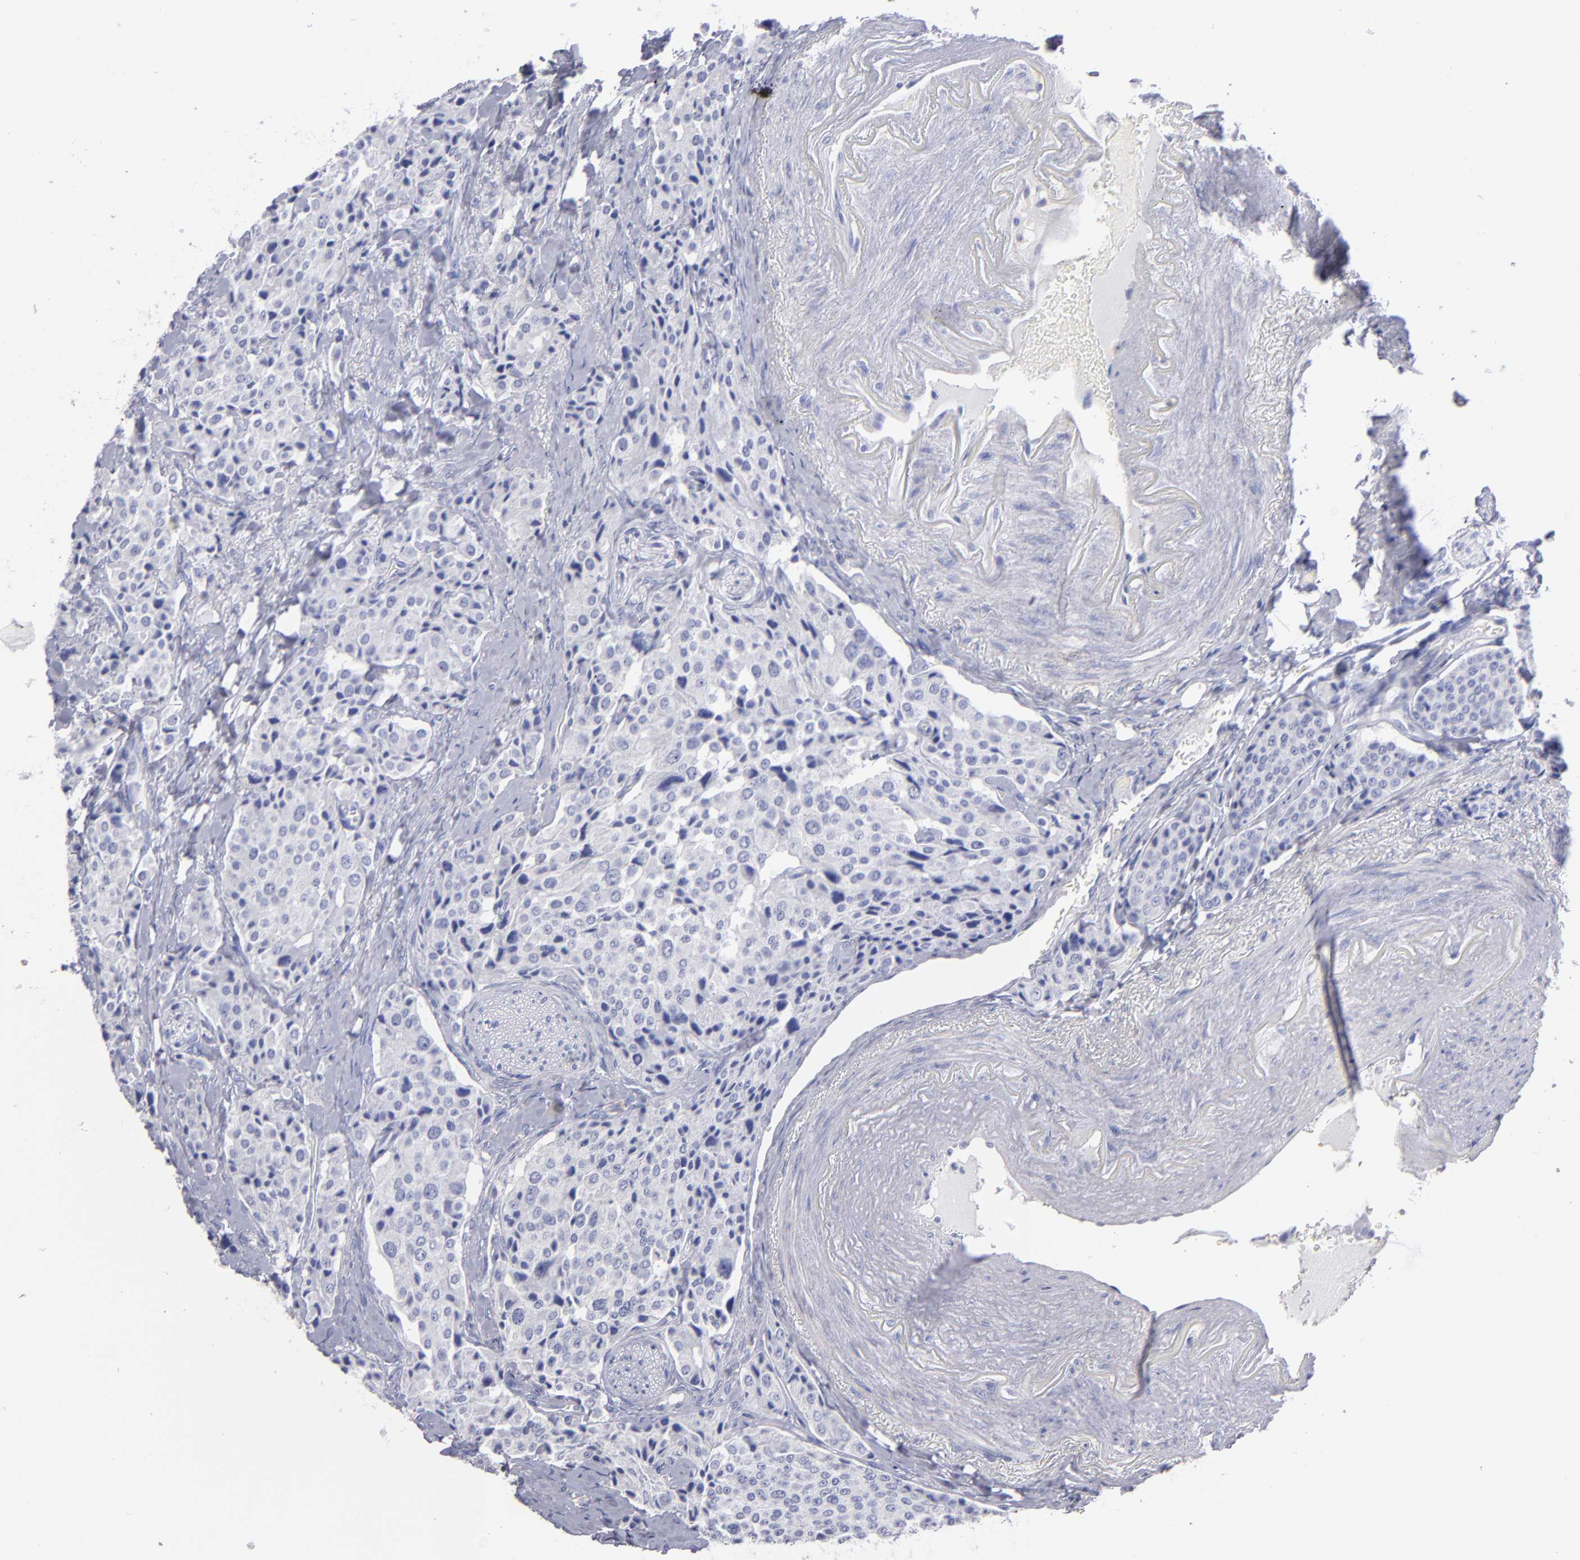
{"staining": {"intensity": "negative", "quantity": "none", "location": "none"}, "tissue": "carcinoid", "cell_type": "Tumor cells", "image_type": "cancer", "snomed": [{"axis": "morphology", "description": "Carcinoid, malignant, NOS"}, {"axis": "topography", "description": "Colon"}], "caption": "The image shows no staining of tumor cells in carcinoid (malignant).", "gene": "MB", "patient": {"sex": "female", "age": 61}}